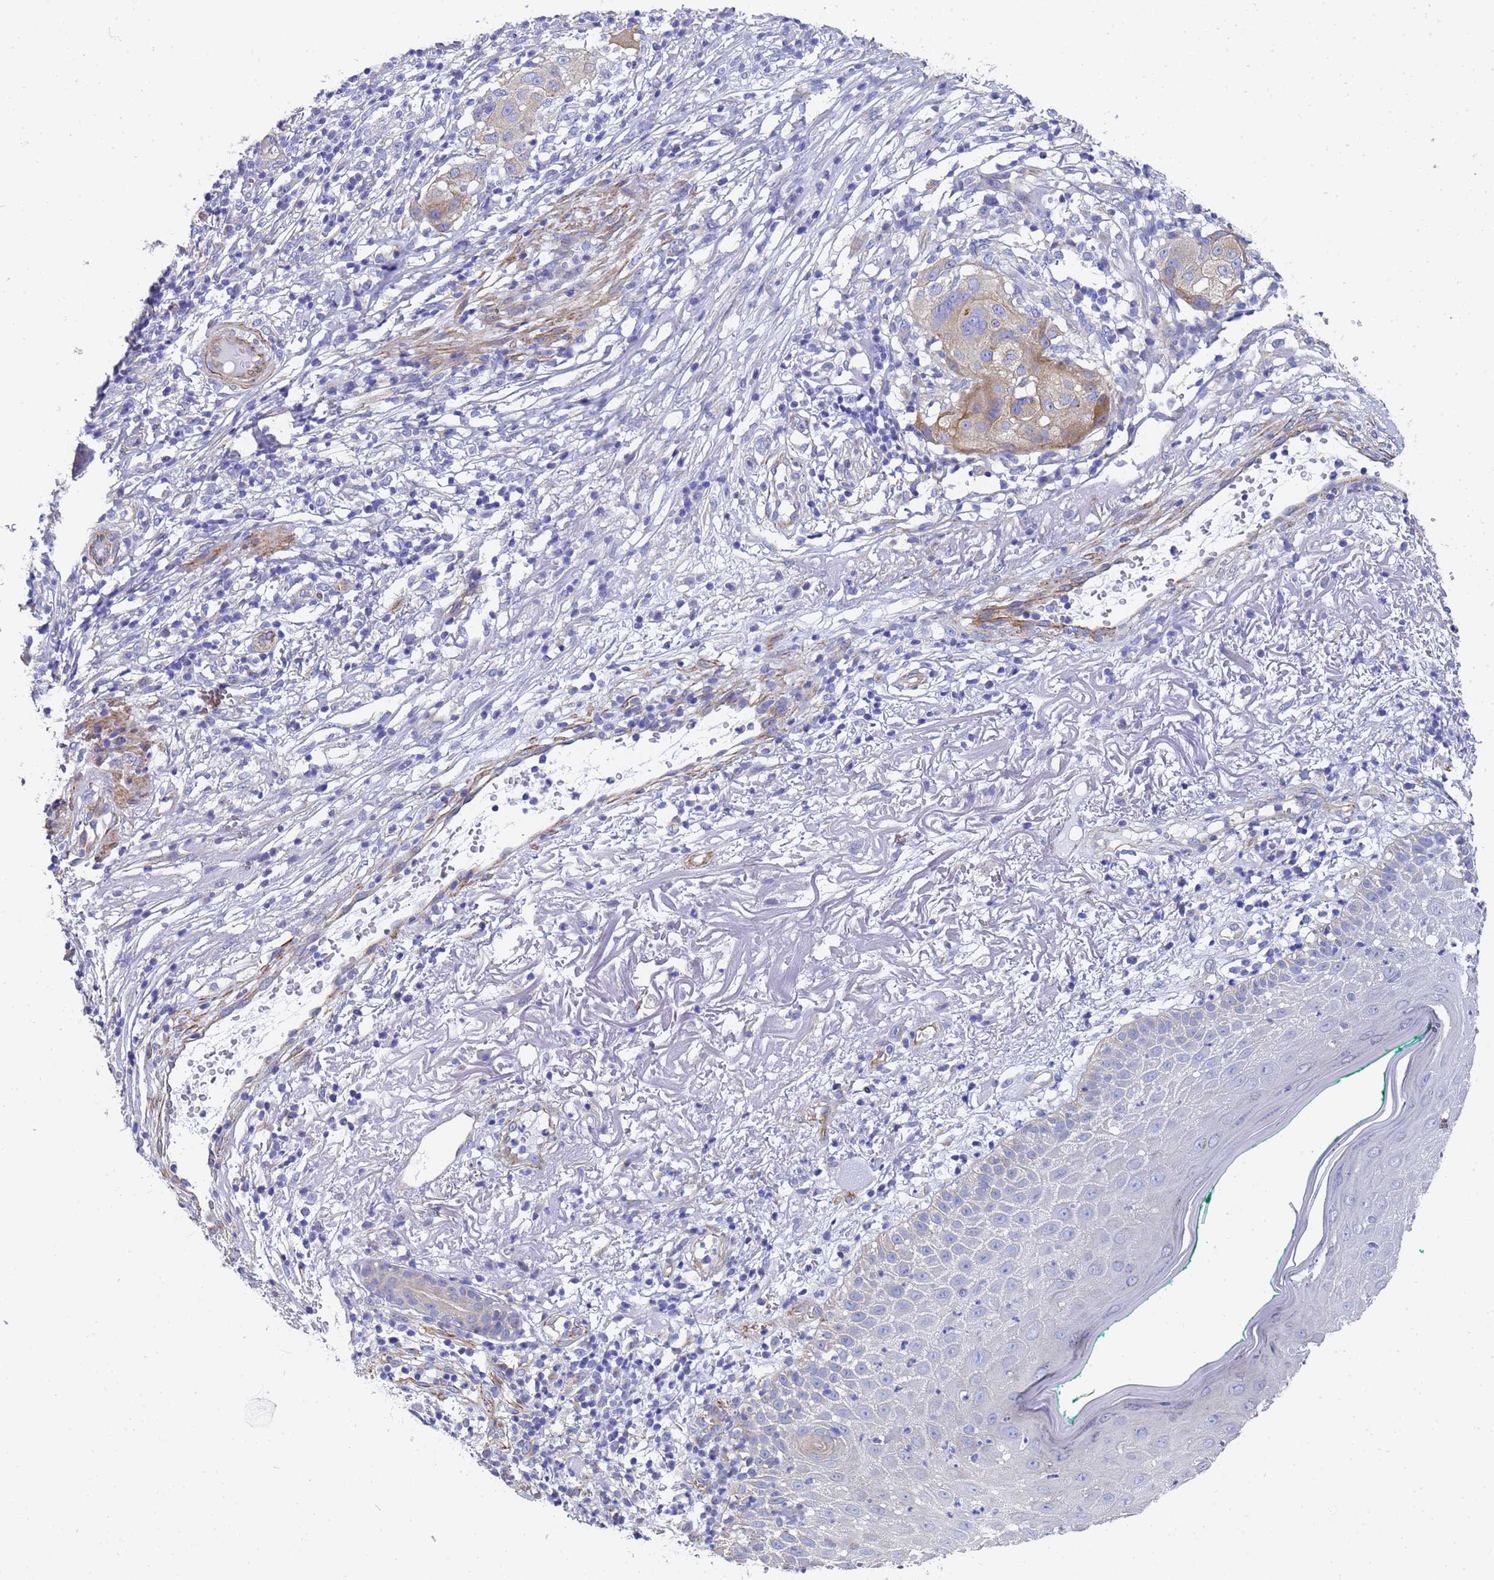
{"staining": {"intensity": "moderate", "quantity": "<25%", "location": "cytoplasmic/membranous"}, "tissue": "melanoma", "cell_type": "Tumor cells", "image_type": "cancer", "snomed": [{"axis": "morphology", "description": "Necrosis, NOS"}, {"axis": "morphology", "description": "Malignant melanoma, NOS"}, {"axis": "topography", "description": "Skin"}], "caption": "IHC image of neoplastic tissue: malignant melanoma stained using immunohistochemistry reveals low levels of moderate protein expression localized specifically in the cytoplasmic/membranous of tumor cells, appearing as a cytoplasmic/membranous brown color.", "gene": "TUBB1", "patient": {"sex": "female", "age": 87}}